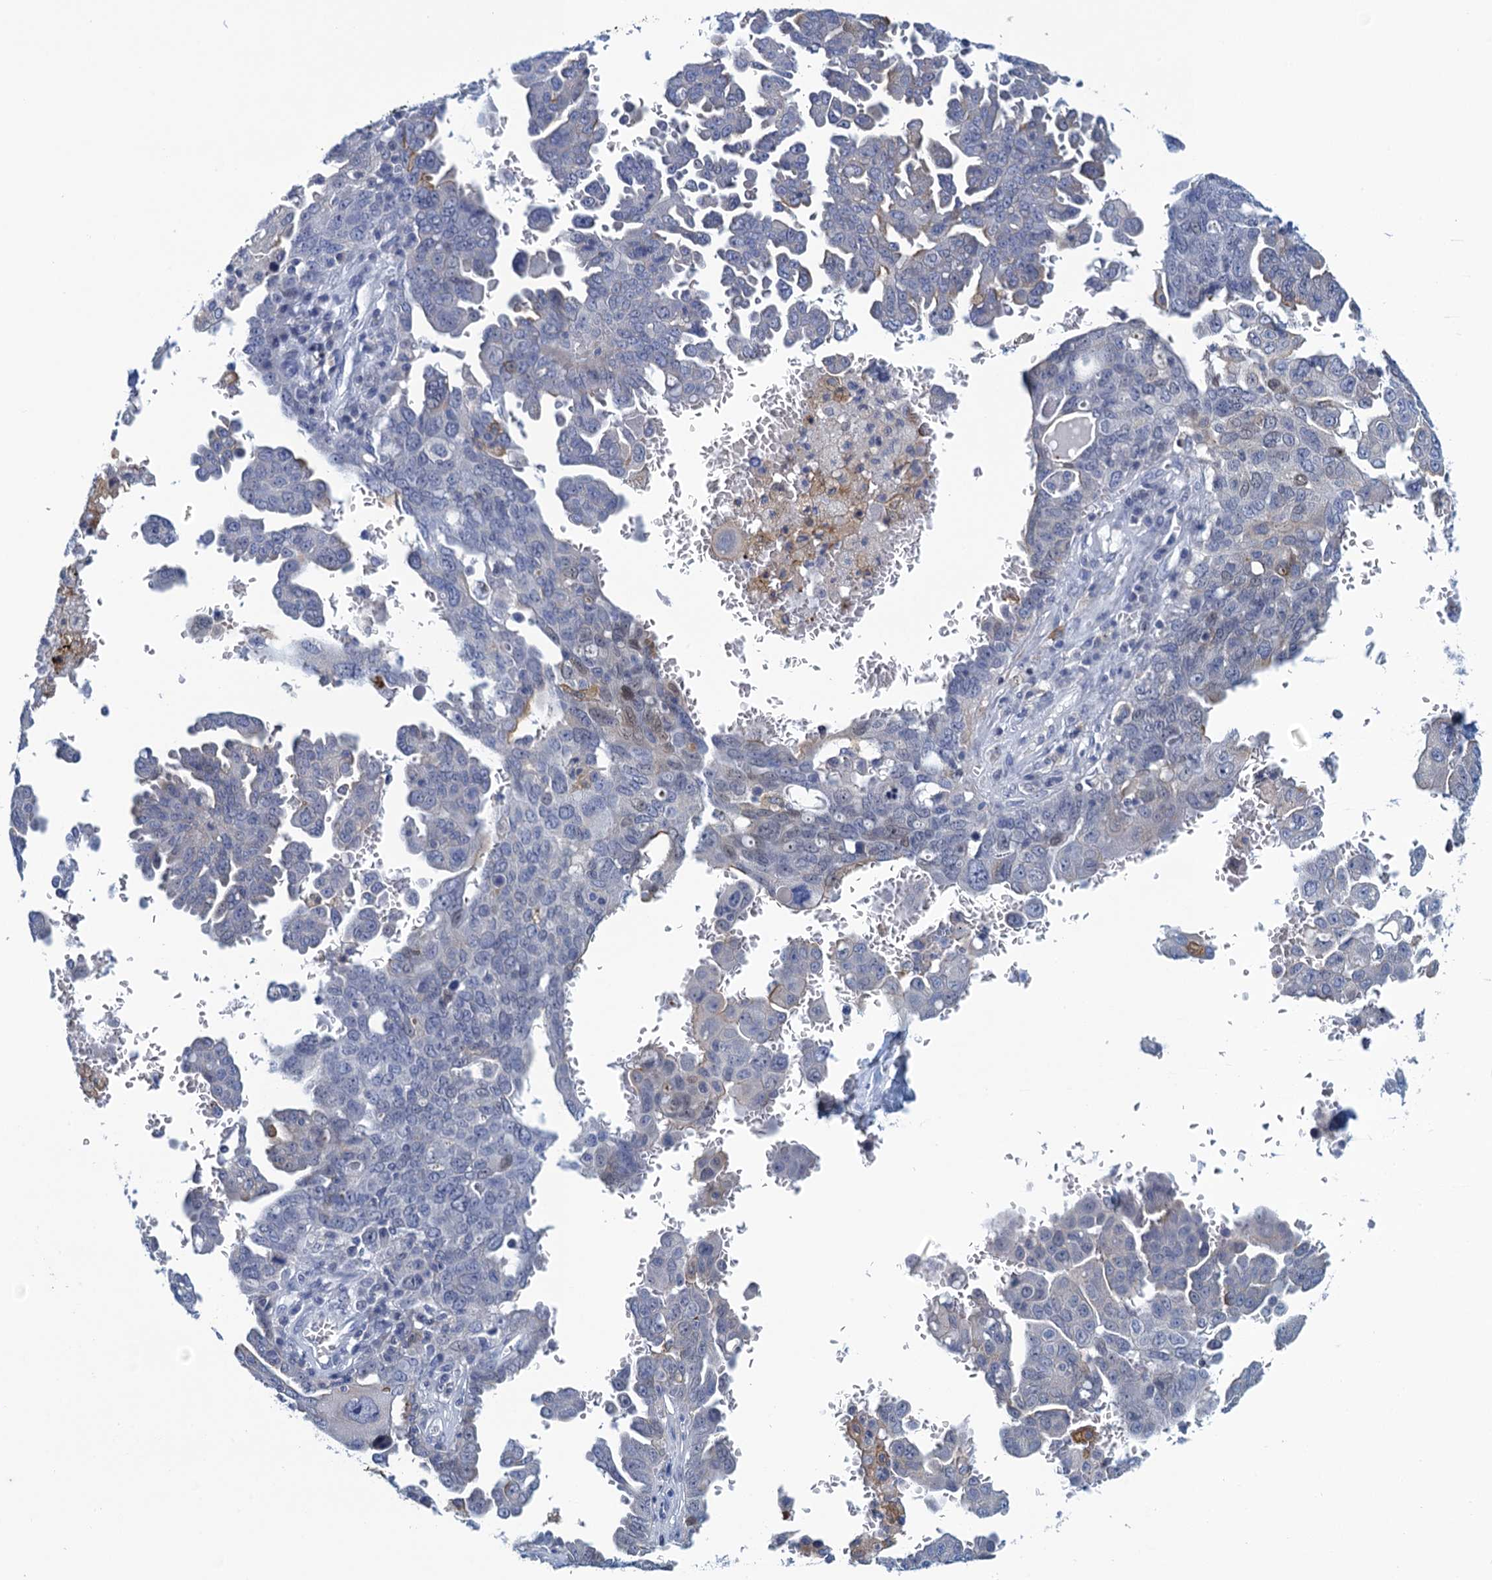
{"staining": {"intensity": "negative", "quantity": "none", "location": "none"}, "tissue": "ovarian cancer", "cell_type": "Tumor cells", "image_type": "cancer", "snomed": [{"axis": "morphology", "description": "Carcinoma, endometroid"}, {"axis": "topography", "description": "Ovary"}], "caption": "Tumor cells are negative for brown protein staining in ovarian endometroid carcinoma.", "gene": "SCEL", "patient": {"sex": "female", "age": 62}}